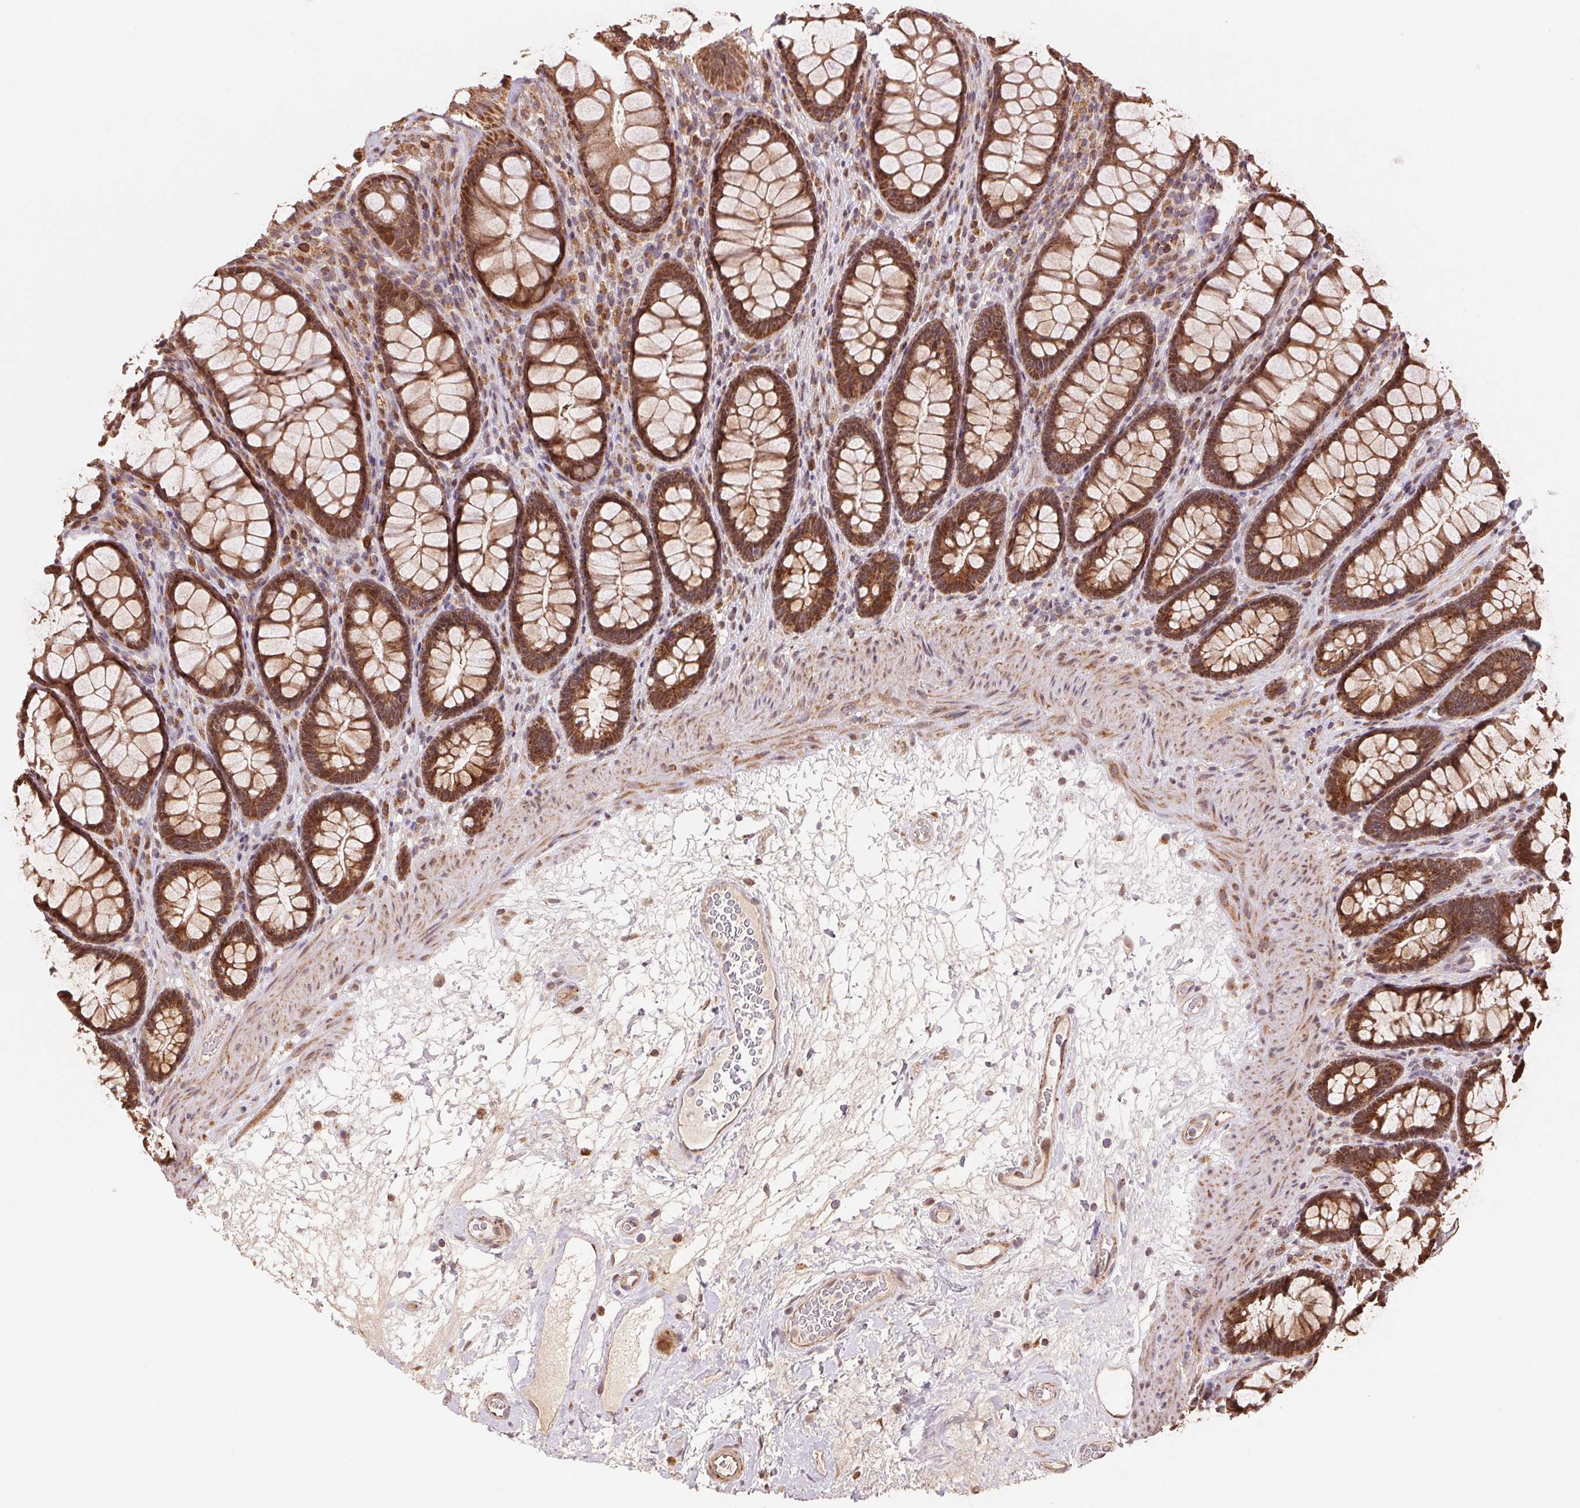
{"staining": {"intensity": "strong", "quantity": ">75%", "location": "cytoplasmic/membranous"}, "tissue": "rectum", "cell_type": "Glandular cells", "image_type": "normal", "snomed": [{"axis": "morphology", "description": "Normal tissue, NOS"}, {"axis": "topography", "description": "Rectum"}], "caption": "A micrograph of rectum stained for a protein demonstrates strong cytoplasmic/membranous brown staining in glandular cells. (DAB (3,3'-diaminobenzidine) = brown stain, brightfield microscopy at high magnification).", "gene": "PDHA1", "patient": {"sex": "male", "age": 72}}